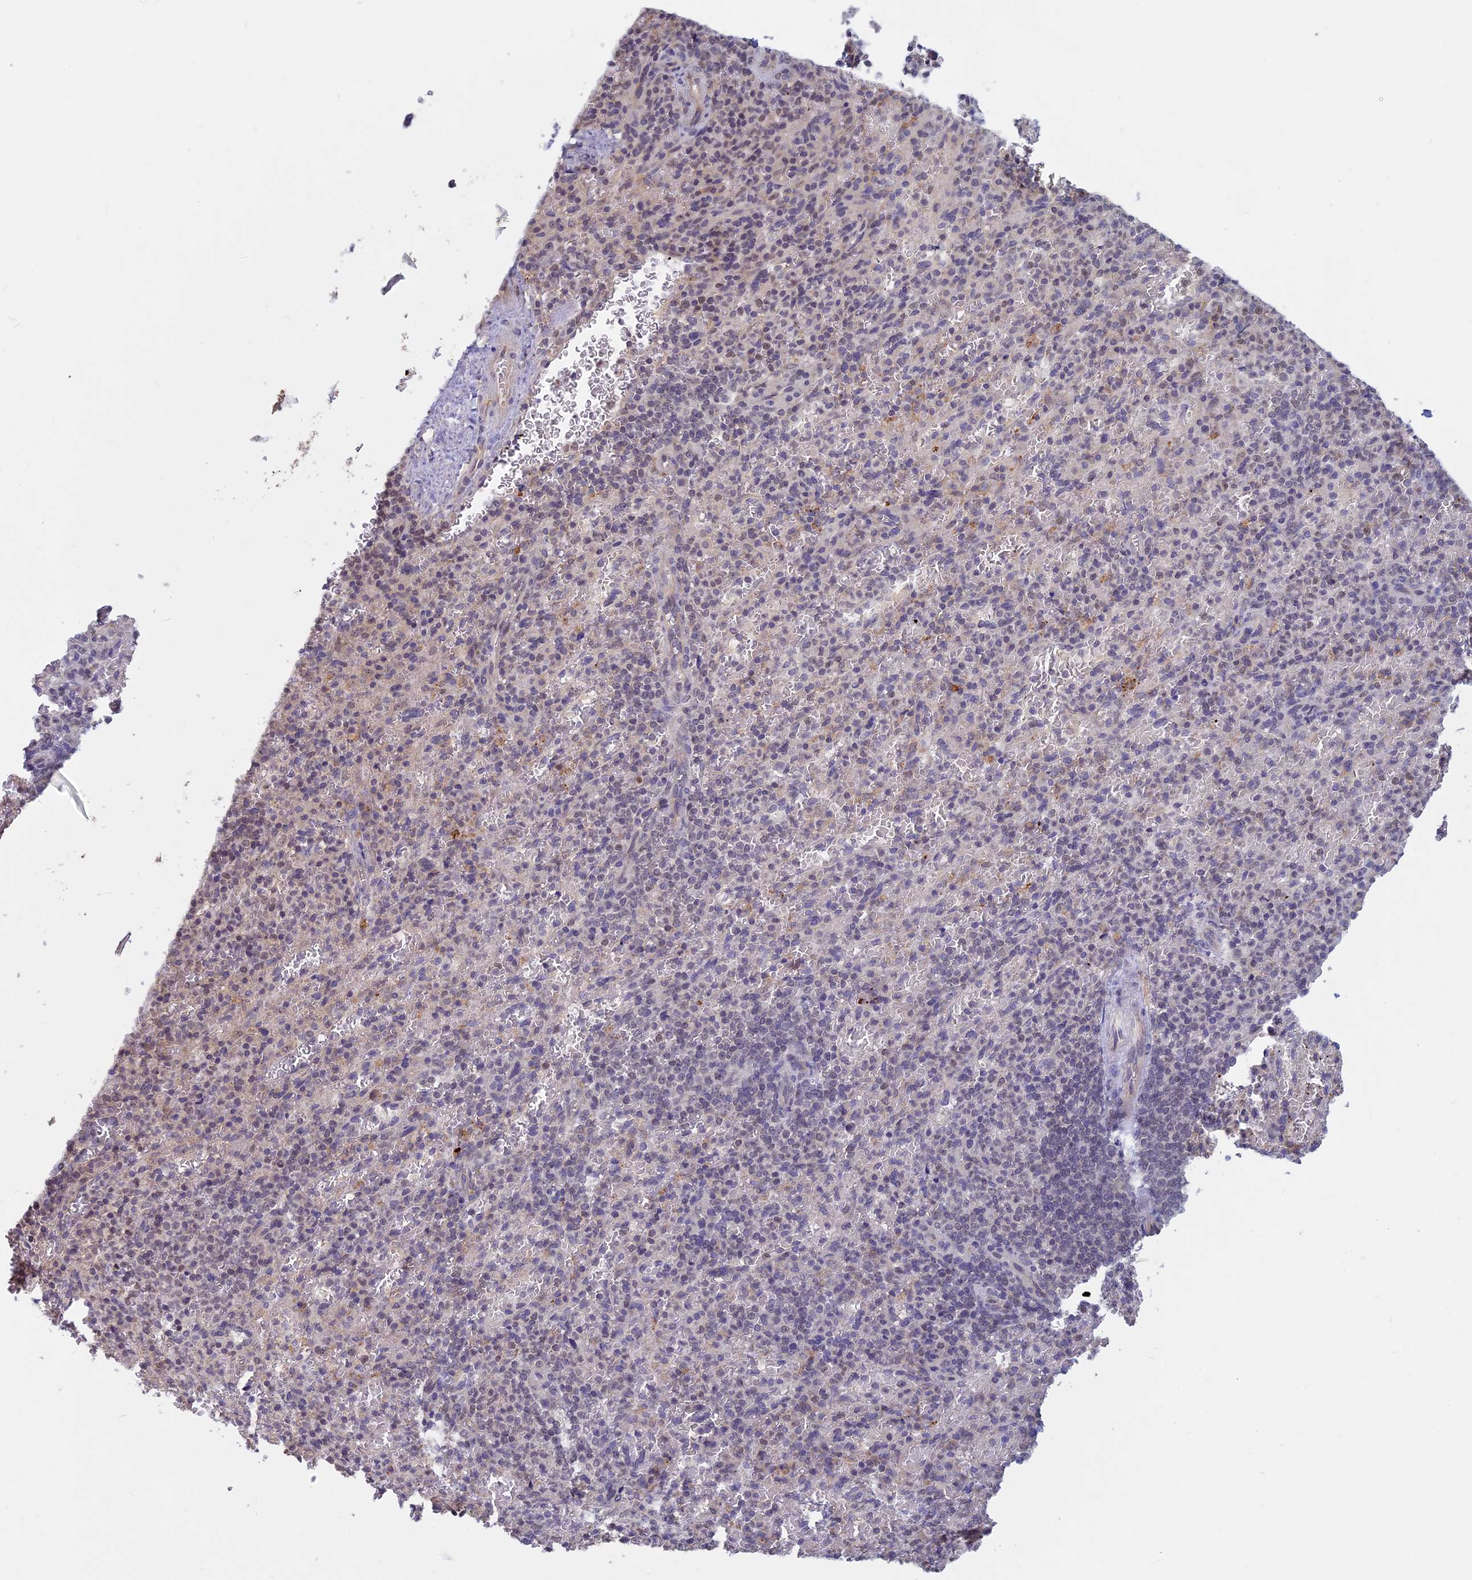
{"staining": {"intensity": "negative", "quantity": "none", "location": "none"}, "tissue": "spleen", "cell_type": "Cells in red pulp", "image_type": "normal", "snomed": [{"axis": "morphology", "description": "Normal tissue, NOS"}, {"axis": "topography", "description": "Spleen"}], "caption": "This is a photomicrograph of IHC staining of unremarkable spleen, which shows no staining in cells in red pulp. Nuclei are stained in blue.", "gene": "SPIRE1", "patient": {"sex": "female", "age": 74}}